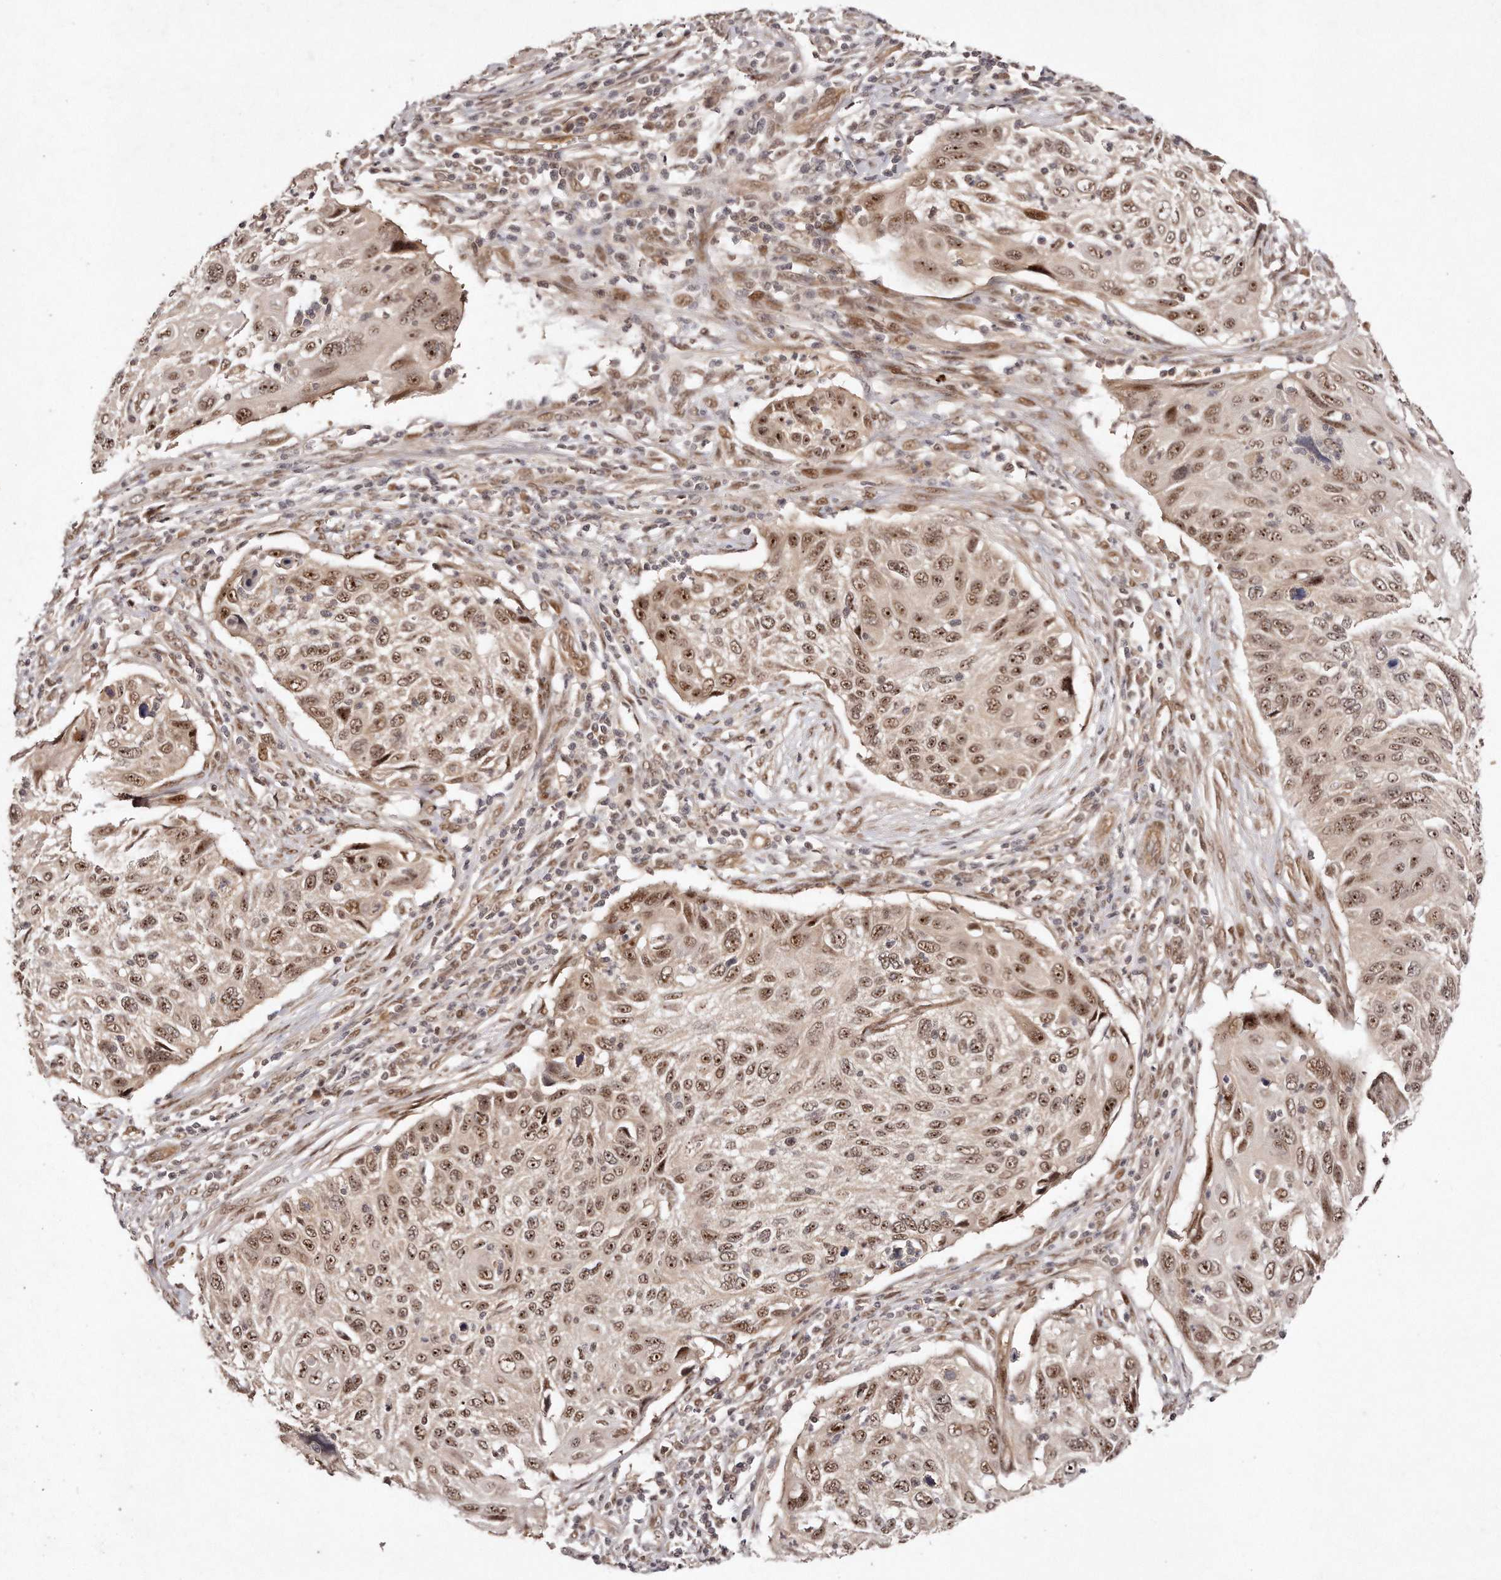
{"staining": {"intensity": "moderate", "quantity": ">75%", "location": "nuclear"}, "tissue": "cervical cancer", "cell_type": "Tumor cells", "image_type": "cancer", "snomed": [{"axis": "morphology", "description": "Squamous cell carcinoma, NOS"}, {"axis": "topography", "description": "Cervix"}], "caption": "The image shows a brown stain indicating the presence of a protein in the nuclear of tumor cells in cervical cancer.", "gene": "SOX4", "patient": {"sex": "female", "age": 70}}